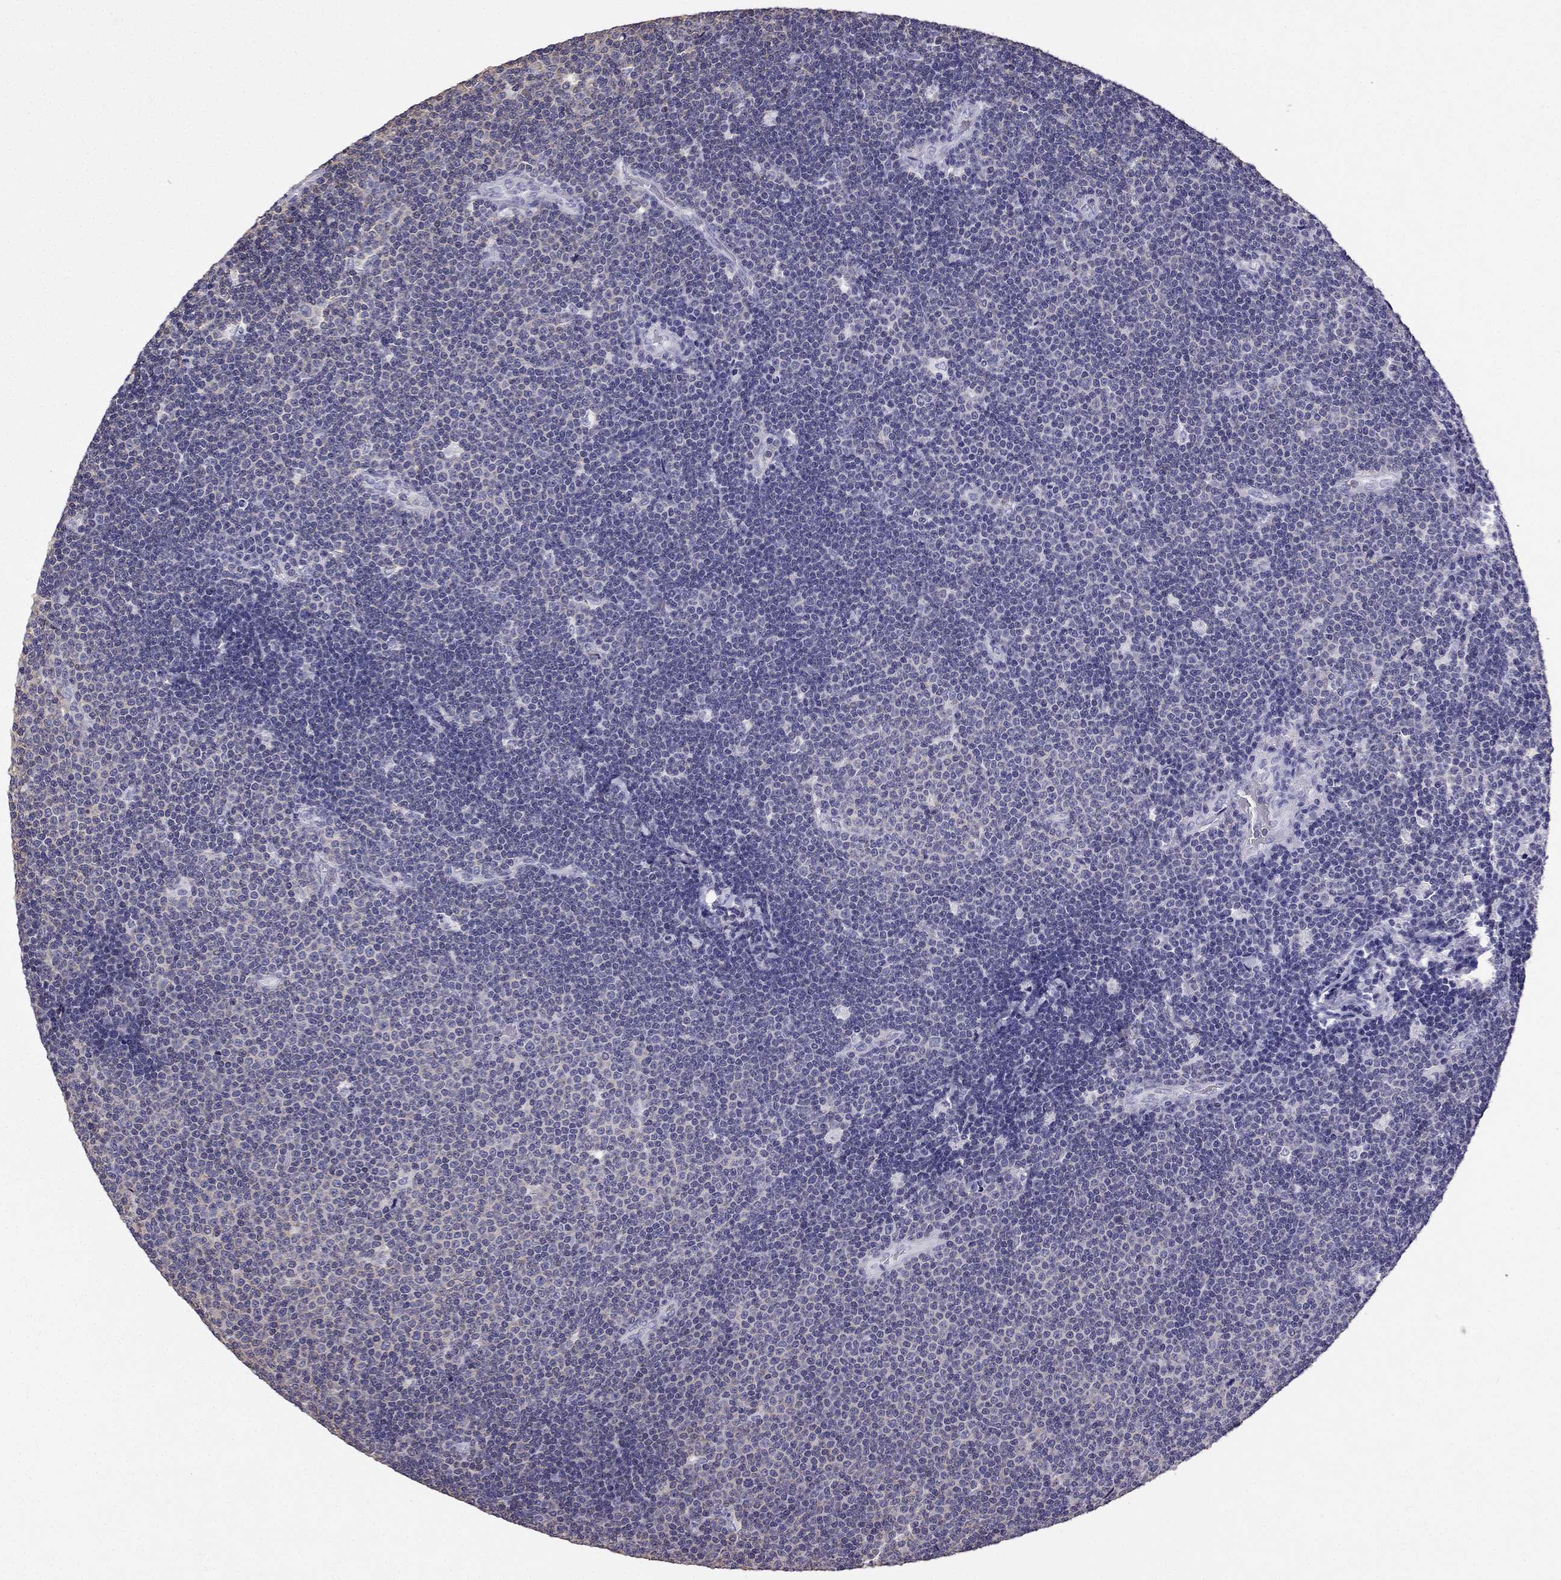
{"staining": {"intensity": "negative", "quantity": "none", "location": "none"}, "tissue": "lymphoma", "cell_type": "Tumor cells", "image_type": "cancer", "snomed": [{"axis": "morphology", "description": "Malignant lymphoma, non-Hodgkin's type, Low grade"}, {"axis": "topography", "description": "Brain"}], "caption": "High magnification brightfield microscopy of malignant lymphoma, non-Hodgkin's type (low-grade) stained with DAB (3,3'-diaminobenzidine) (brown) and counterstained with hematoxylin (blue): tumor cells show no significant staining.", "gene": "CCK", "patient": {"sex": "female", "age": 66}}